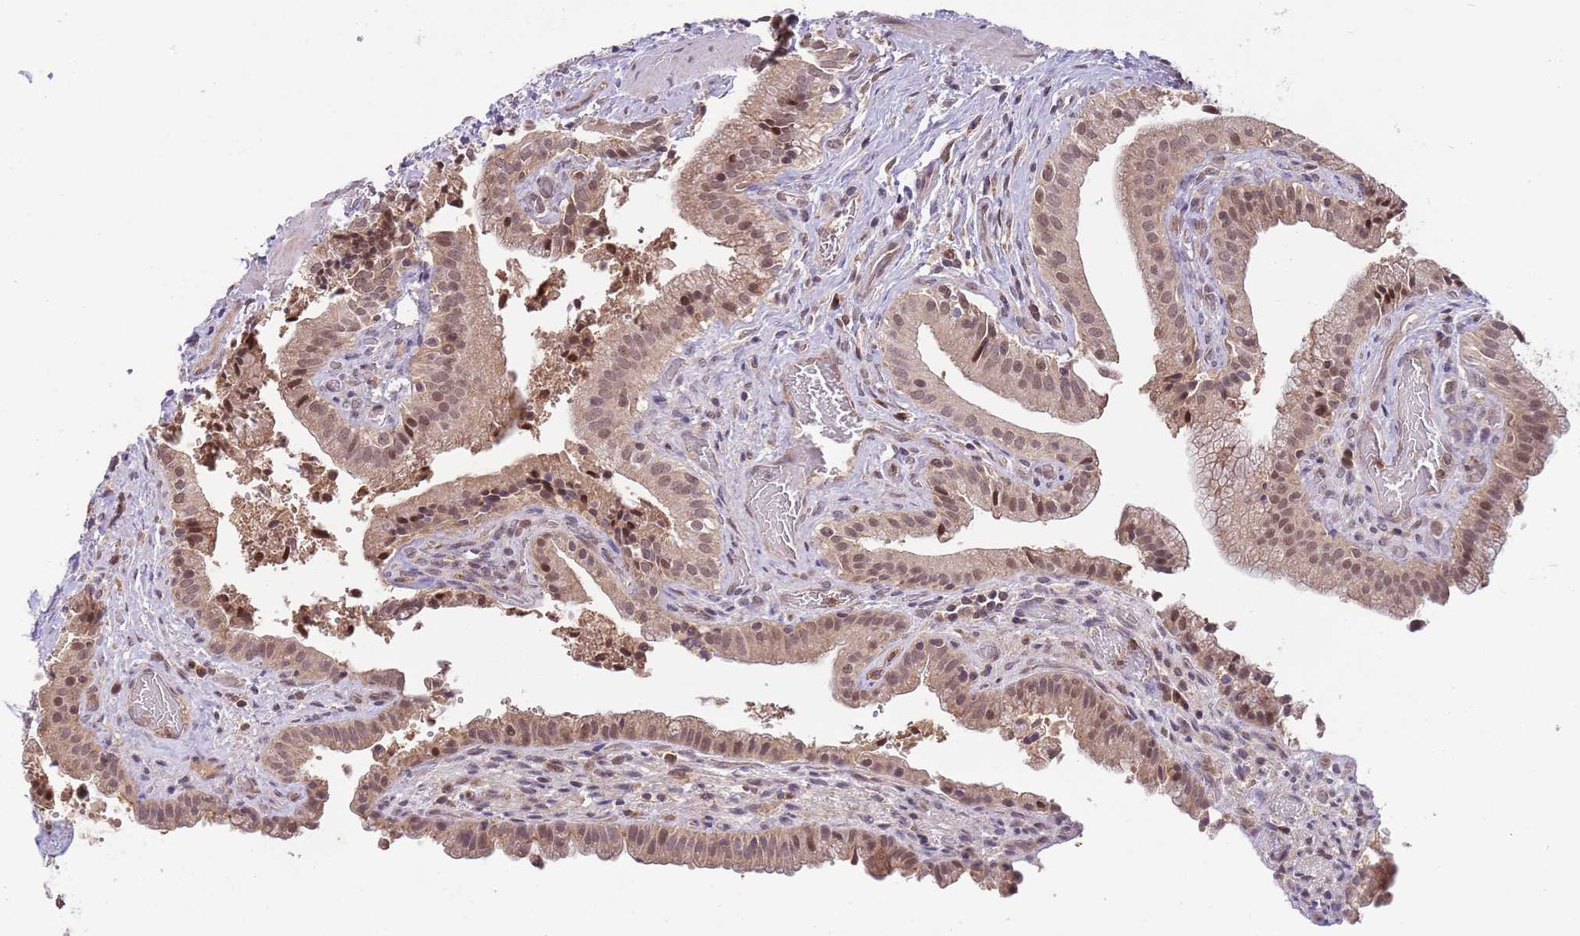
{"staining": {"intensity": "moderate", "quantity": ">75%", "location": "cytoplasmic/membranous,nuclear"}, "tissue": "gallbladder", "cell_type": "Glandular cells", "image_type": "normal", "snomed": [{"axis": "morphology", "description": "Normal tissue, NOS"}, {"axis": "topography", "description": "Gallbladder"}], "caption": "Unremarkable gallbladder was stained to show a protein in brown. There is medium levels of moderate cytoplasmic/membranous,nuclear expression in approximately >75% of glandular cells. Using DAB (3,3'-diaminobenzidine) (brown) and hematoxylin (blue) stains, captured at high magnification using brightfield microscopy.", "gene": "NBPF4", "patient": {"sex": "male", "age": 24}}